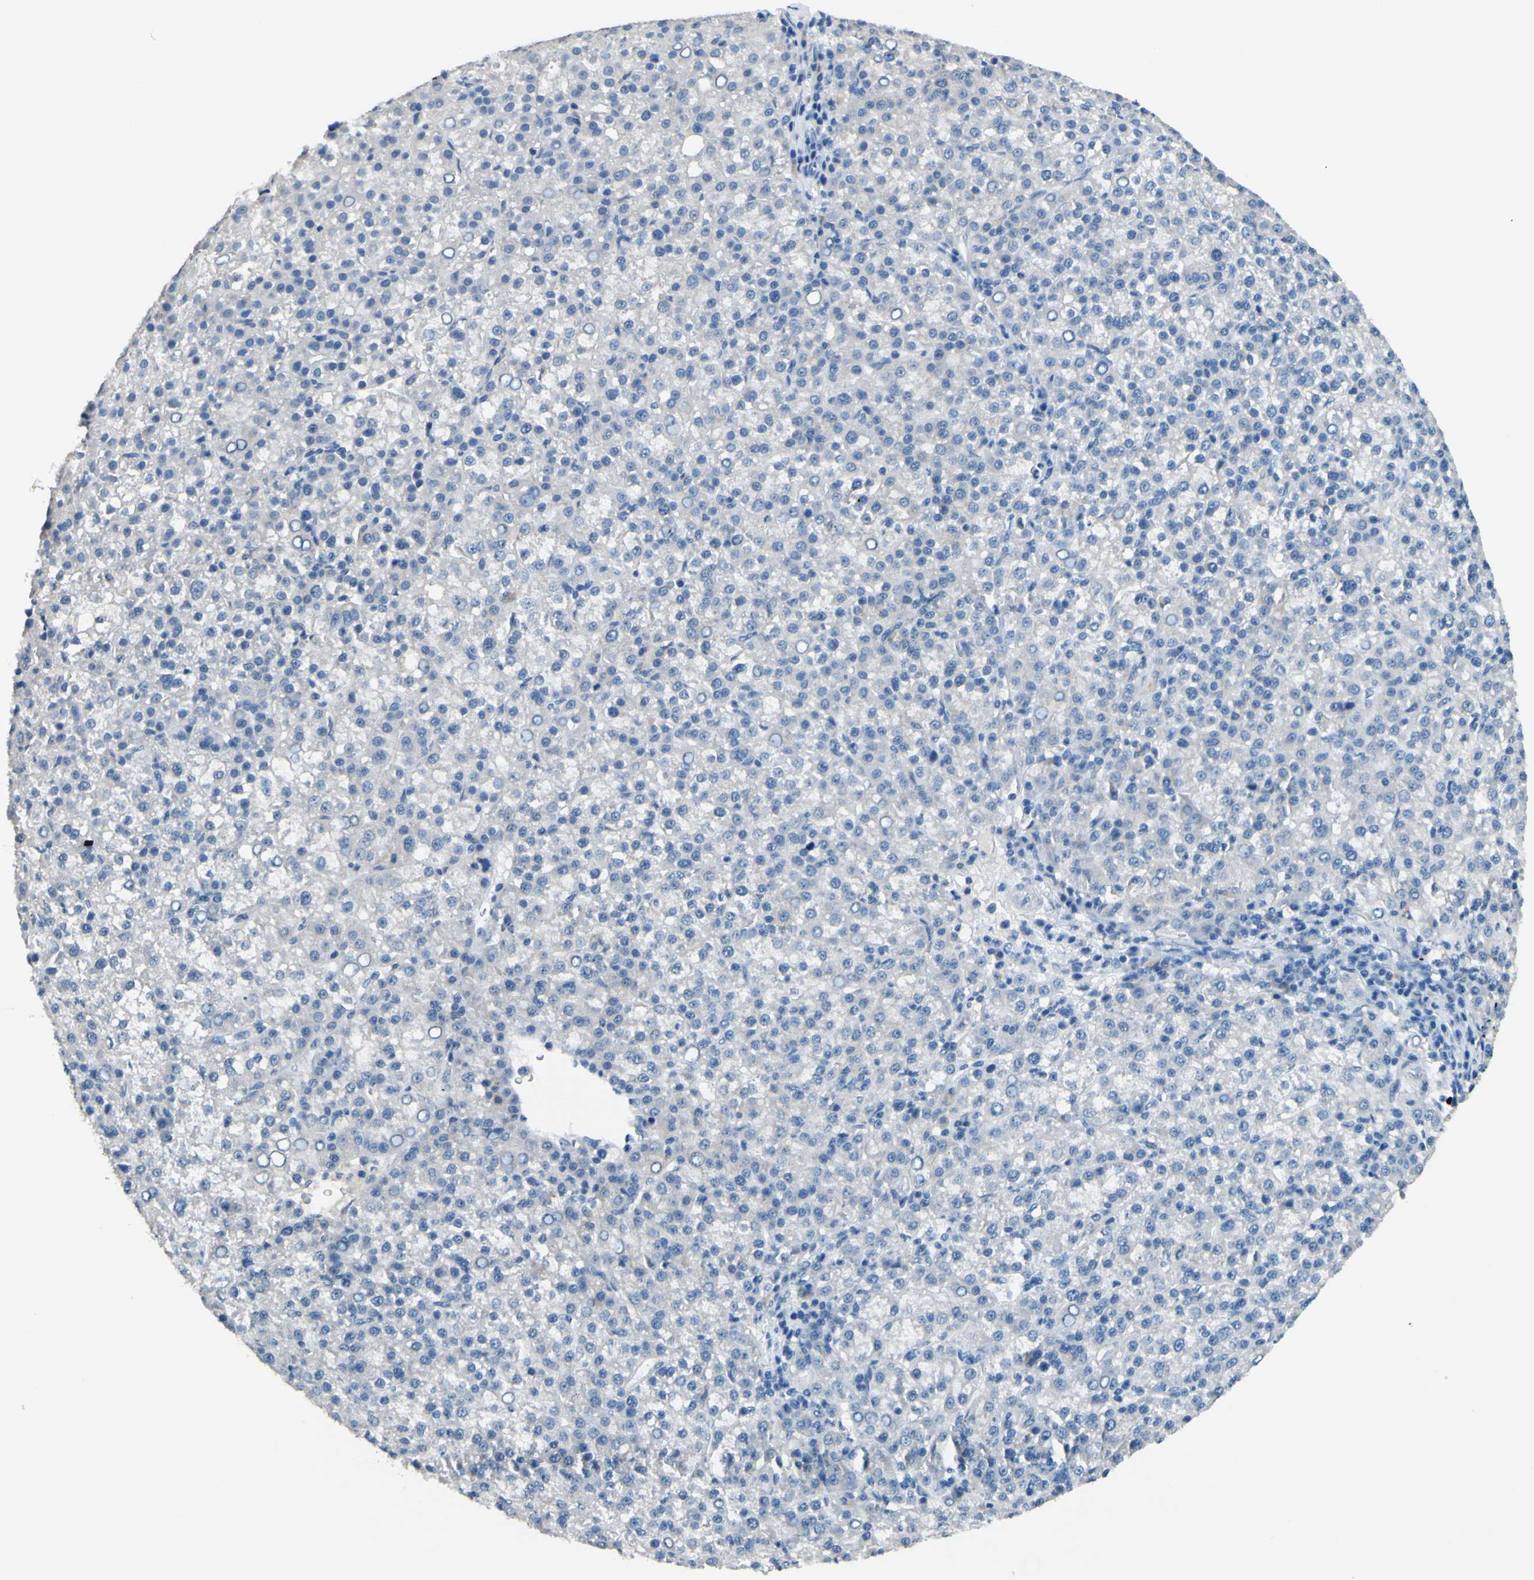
{"staining": {"intensity": "negative", "quantity": "none", "location": "none"}, "tissue": "liver cancer", "cell_type": "Tumor cells", "image_type": "cancer", "snomed": [{"axis": "morphology", "description": "Carcinoma, Hepatocellular, NOS"}, {"axis": "topography", "description": "Liver"}], "caption": "Immunohistochemistry of liver hepatocellular carcinoma exhibits no expression in tumor cells. The staining was performed using DAB to visualize the protein expression in brown, while the nuclei were stained in blue with hematoxylin (Magnification: 20x).", "gene": "CDH10", "patient": {"sex": "female", "age": 58}}